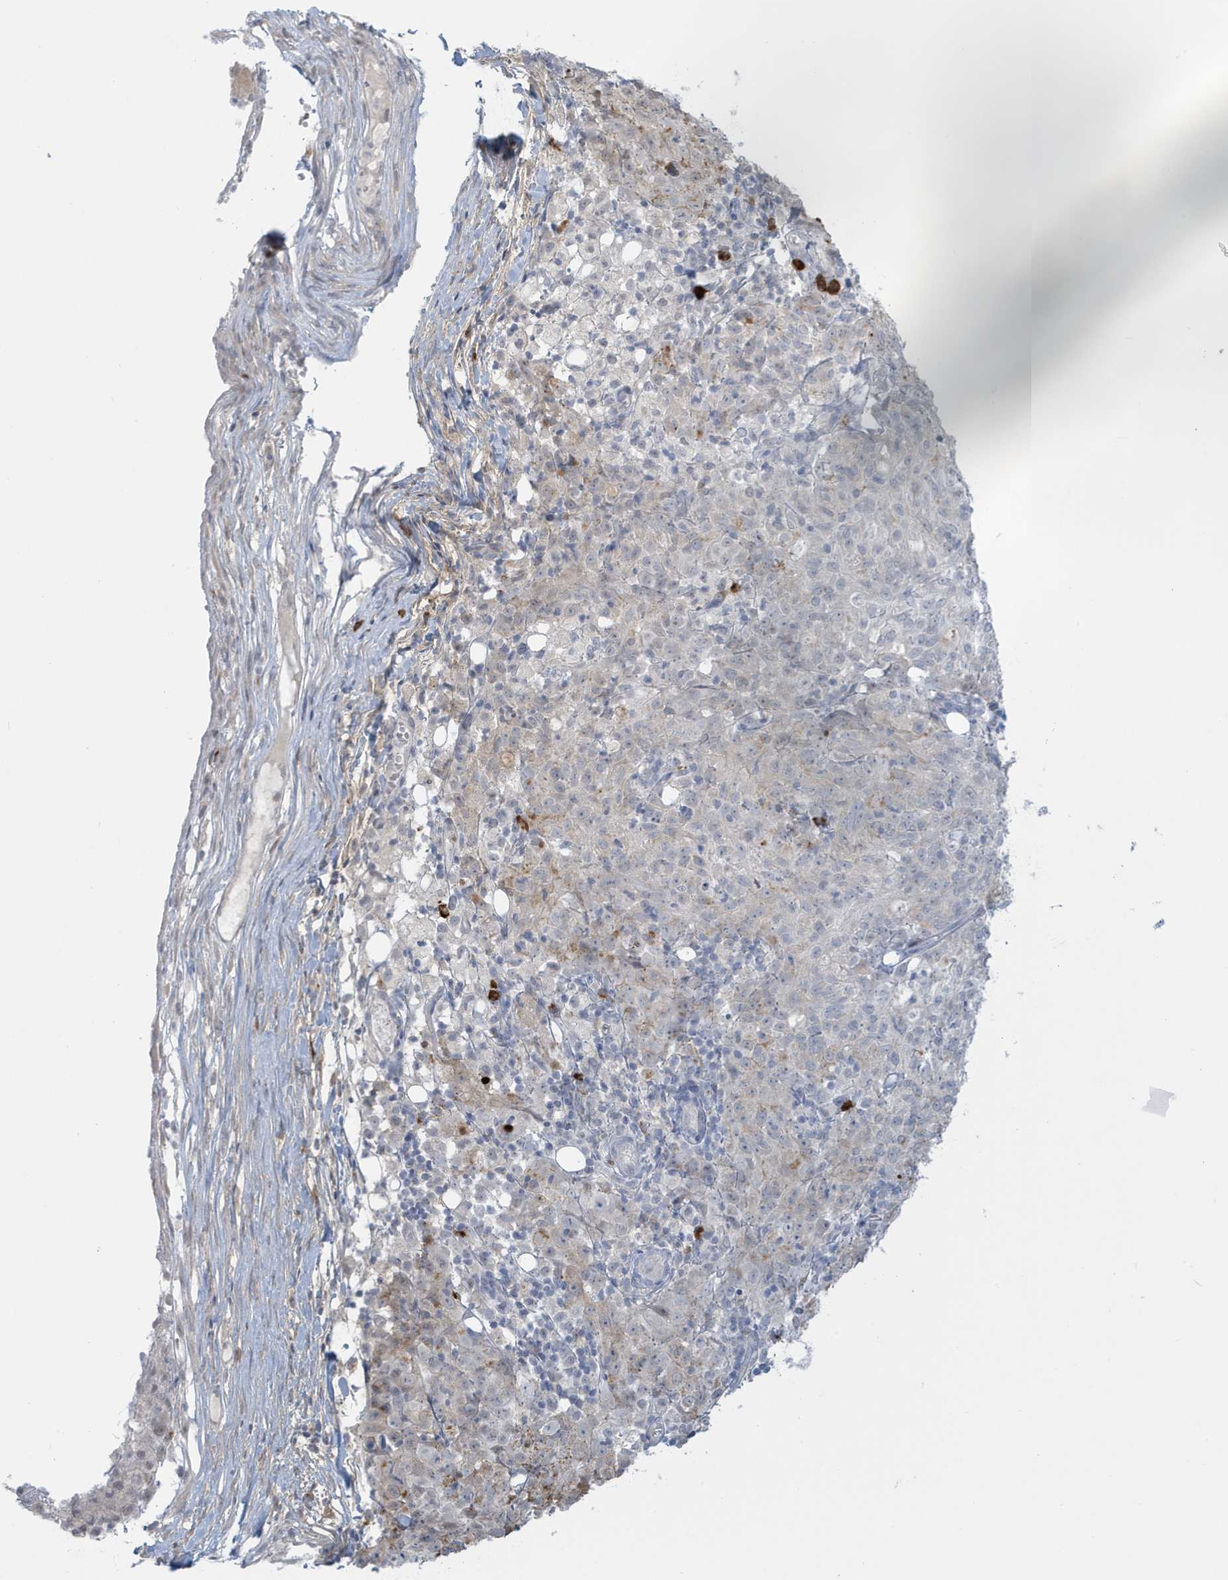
{"staining": {"intensity": "negative", "quantity": "none", "location": "none"}, "tissue": "ovarian cancer", "cell_type": "Tumor cells", "image_type": "cancer", "snomed": [{"axis": "morphology", "description": "Carcinoma, endometroid"}, {"axis": "topography", "description": "Ovary"}], "caption": "DAB immunohistochemical staining of human endometroid carcinoma (ovarian) shows no significant expression in tumor cells. The staining was performed using DAB (3,3'-diaminobenzidine) to visualize the protein expression in brown, while the nuclei were stained in blue with hematoxylin (Magnification: 20x).", "gene": "HERC6", "patient": {"sex": "female", "age": 42}}